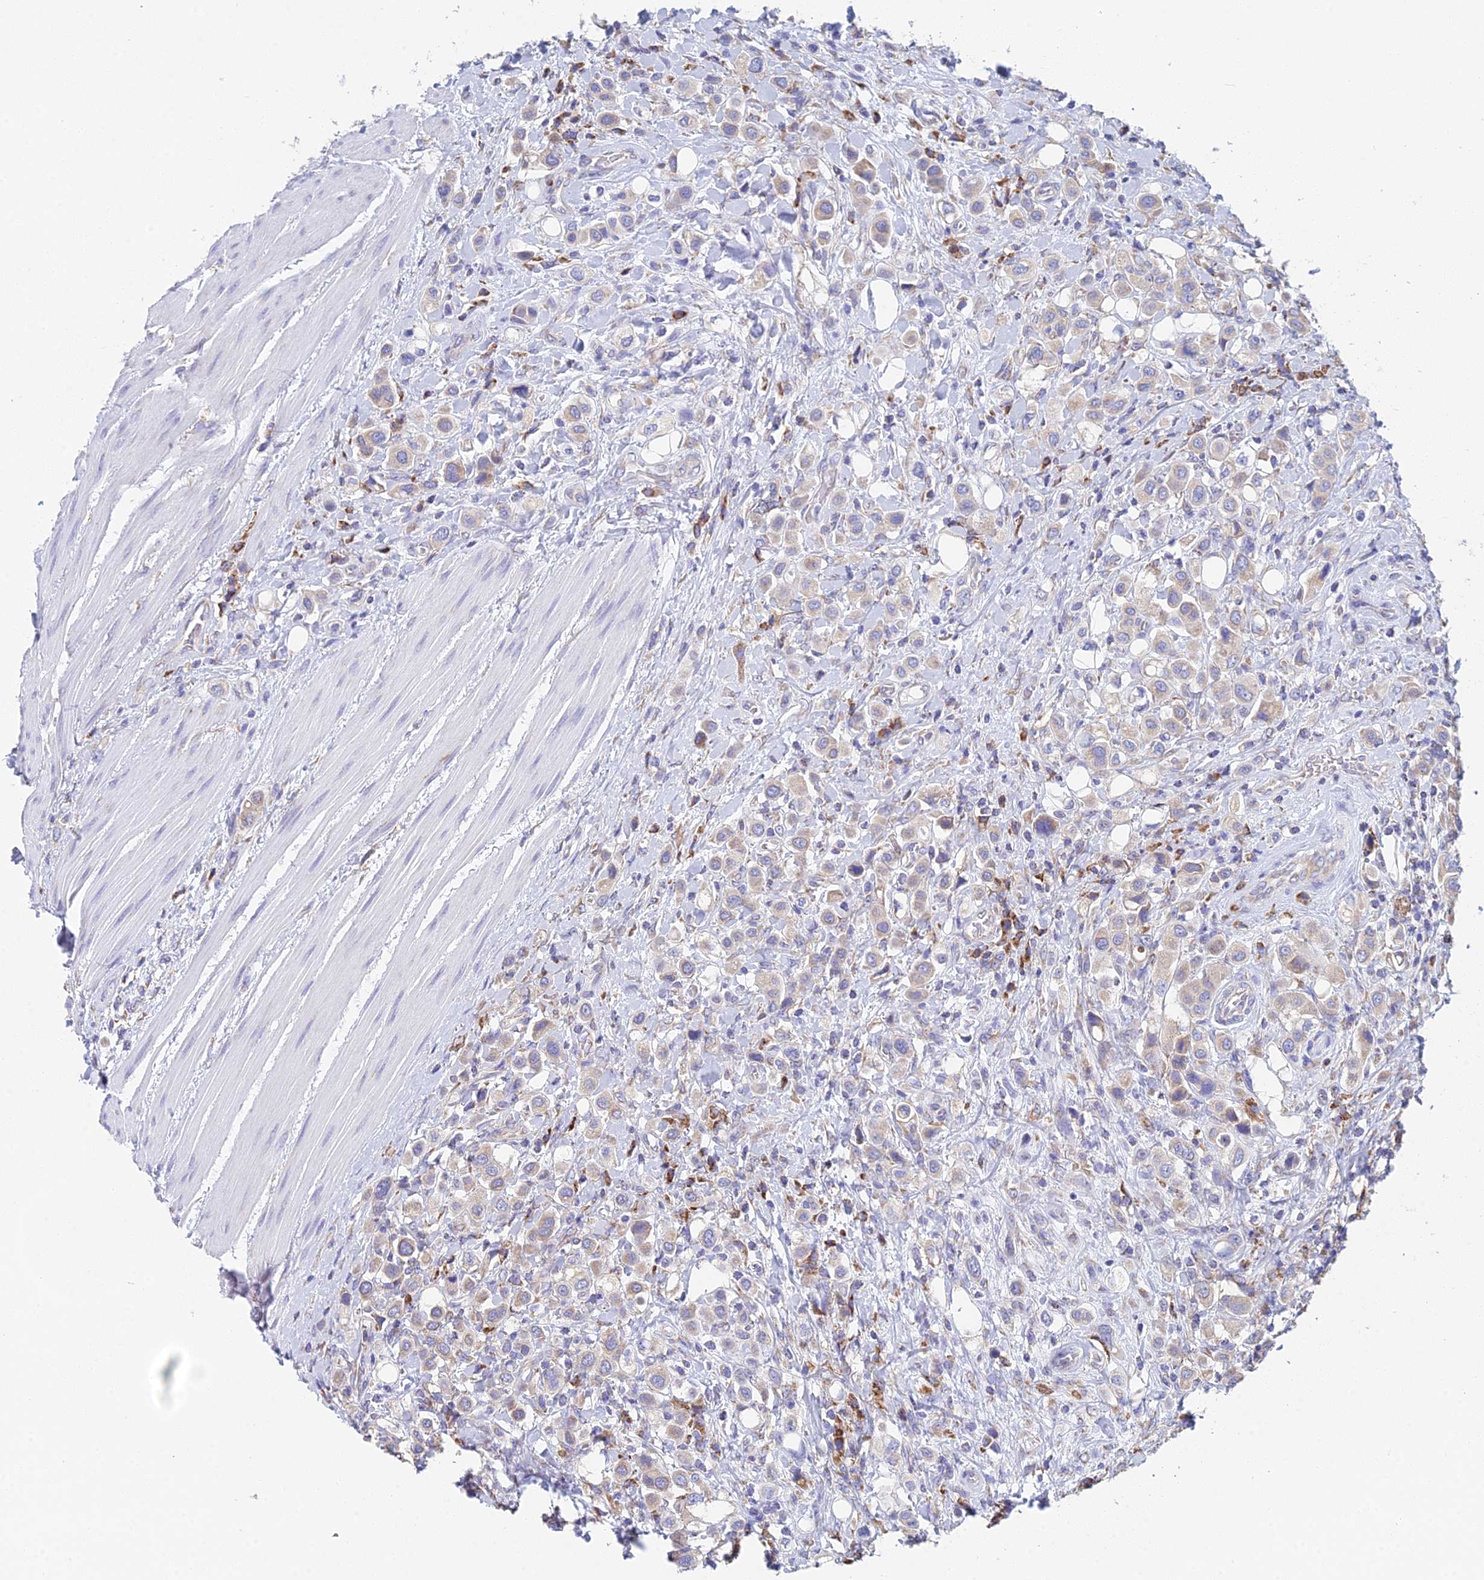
{"staining": {"intensity": "weak", "quantity": "25%-75%", "location": "cytoplasmic/membranous"}, "tissue": "urothelial cancer", "cell_type": "Tumor cells", "image_type": "cancer", "snomed": [{"axis": "morphology", "description": "Urothelial carcinoma, High grade"}, {"axis": "topography", "description": "Urinary bladder"}], "caption": "The image demonstrates a brown stain indicating the presence of a protein in the cytoplasmic/membranous of tumor cells in urothelial cancer. (Stains: DAB (3,3'-diaminobenzidine) in brown, nuclei in blue, Microscopy: brightfield microscopy at high magnification).", "gene": "CRACR2B", "patient": {"sex": "male", "age": 50}}